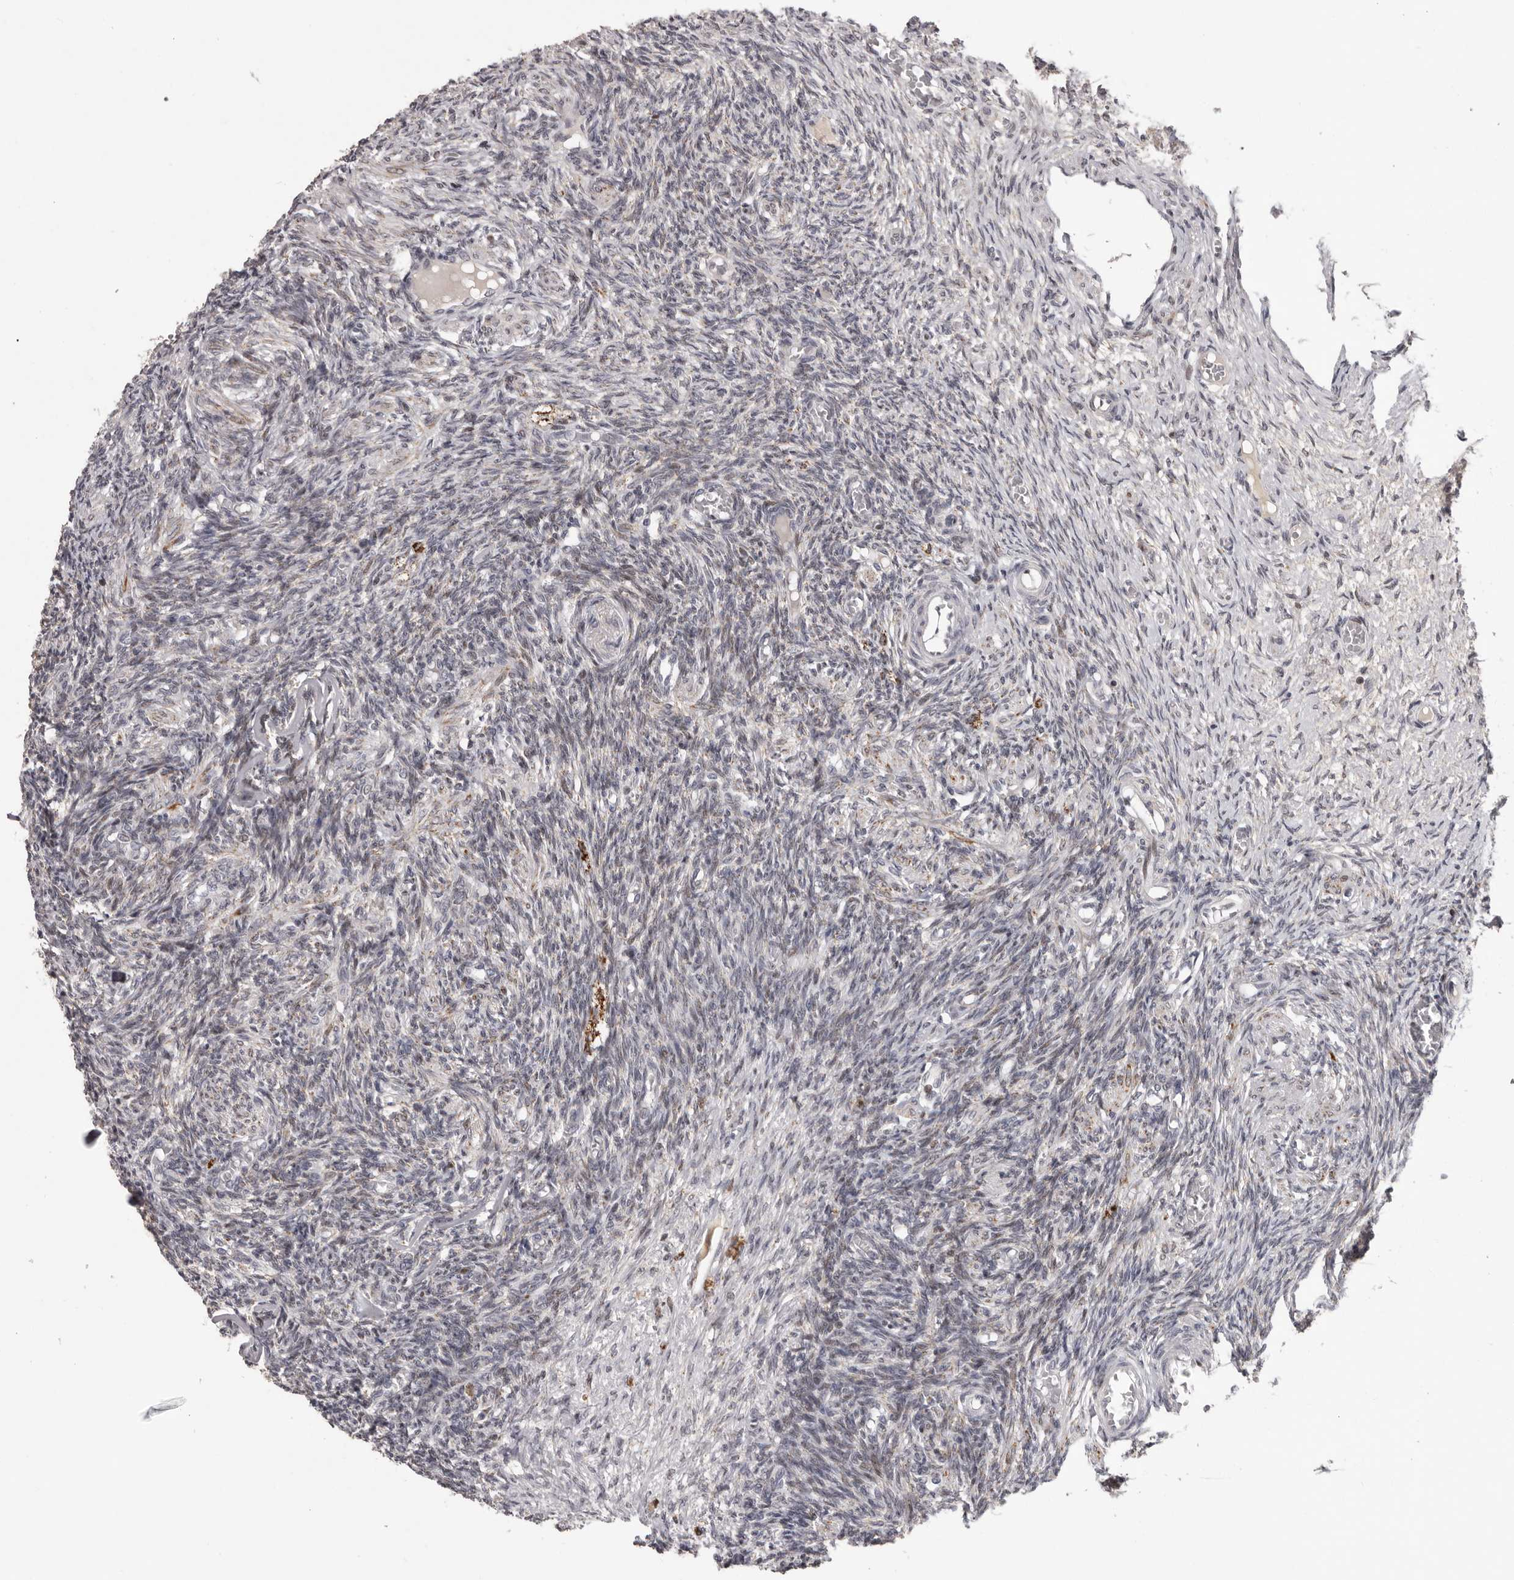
{"staining": {"intensity": "negative", "quantity": "none", "location": "none"}, "tissue": "ovary", "cell_type": "Ovarian stroma cells", "image_type": "normal", "snomed": [{"axis": "morphology", "description": "Normal tissue, NOS"}, {"axis": "topography", "description": "Ovary"}], "caption": "Ovarian stroma cells are negative for brown protein staining in normal ovary. (DAB IHC visualized using brightfield microscopy, high magnification).", "gene": "C17orf99", "patient": {"sex": "female", "age": 27}}